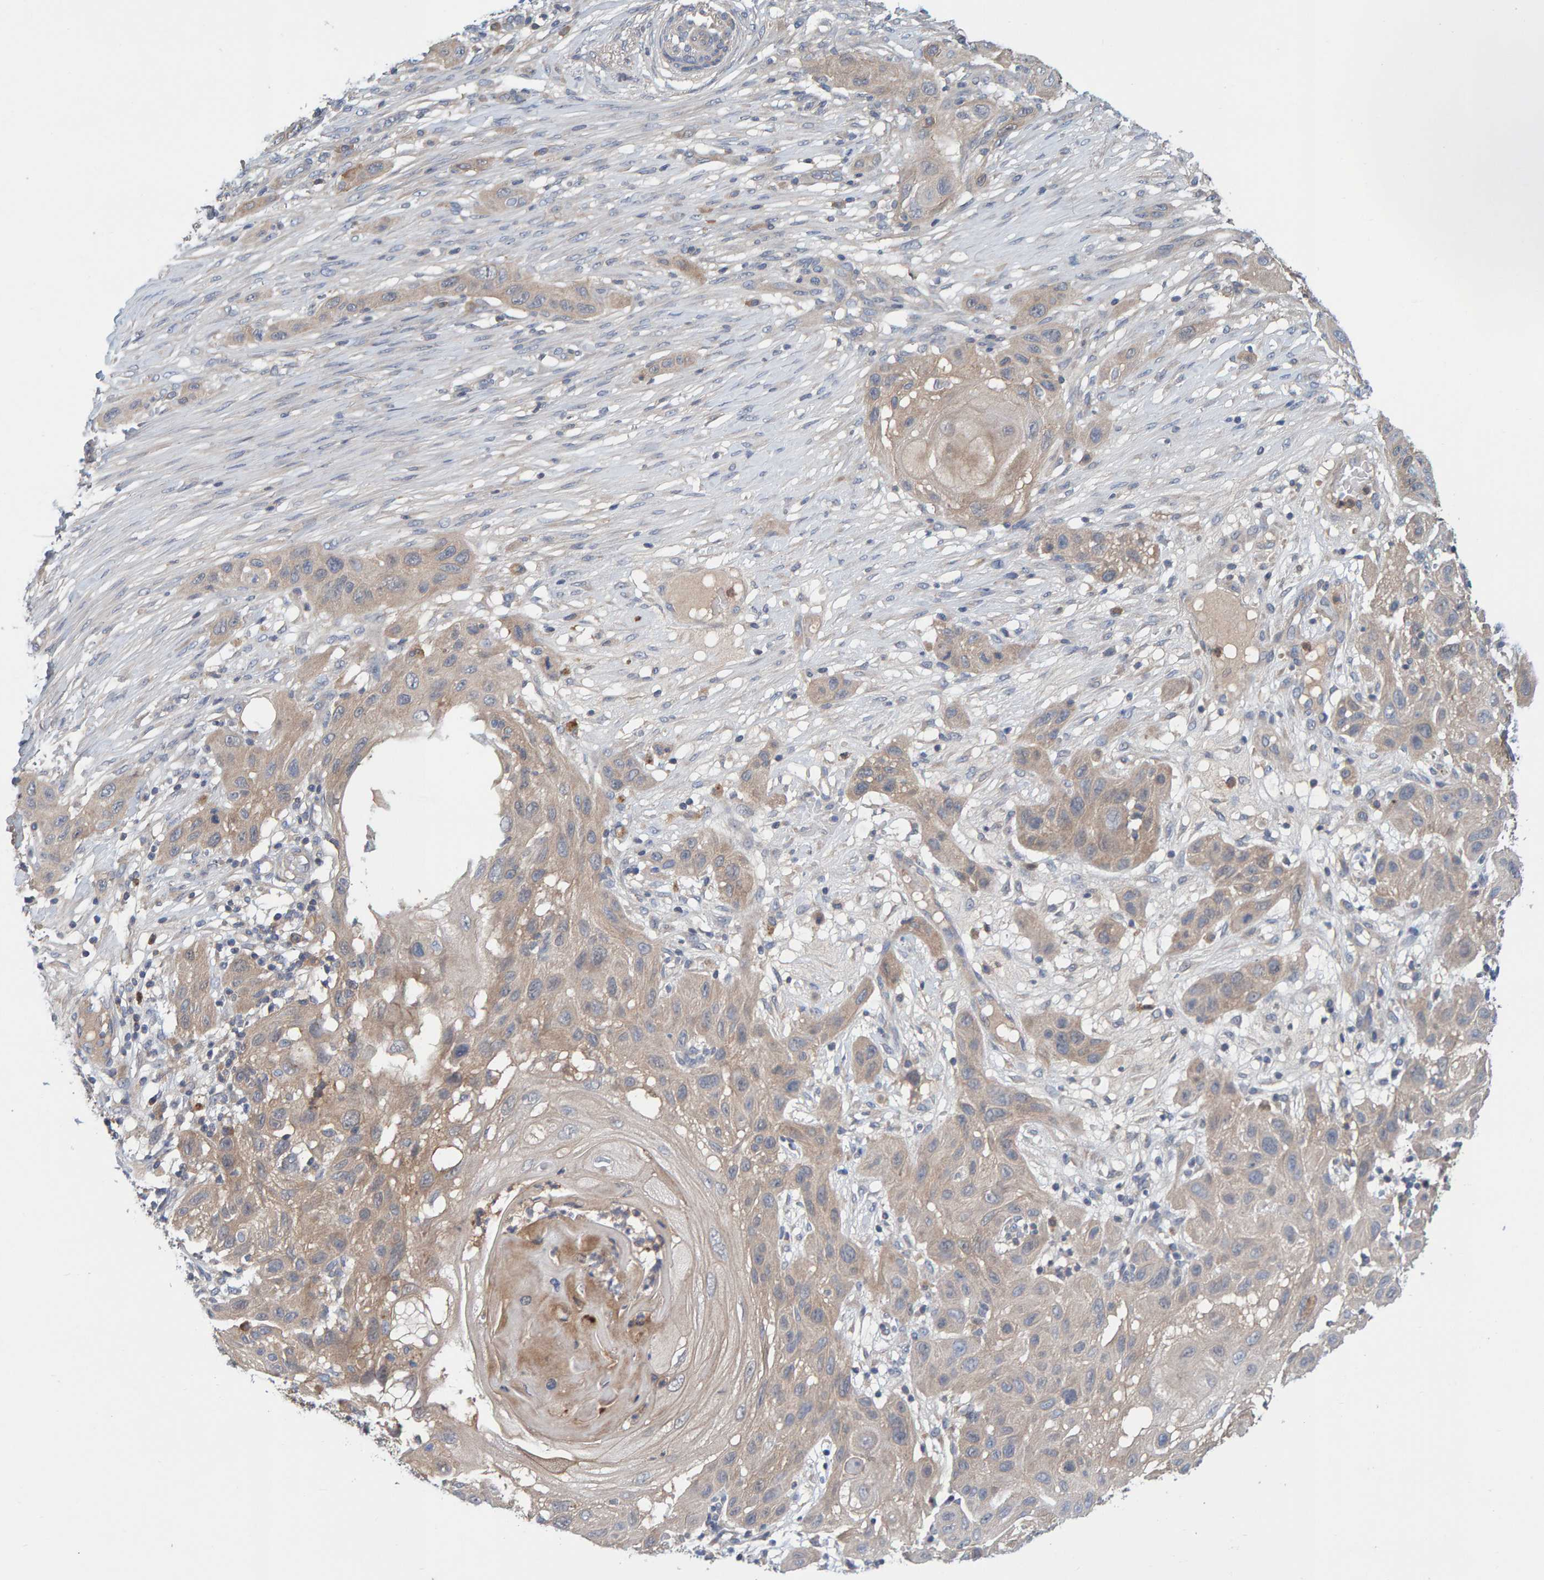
{"staining": {"intensity": "weak", "quantity": "25%-75%", "location": "cytoplasmic/membranous"}, "tissue": "skin cancer", "cell_type": "Tumor cells", "image_type": "cancer", "snomed": [{"axis": "morphology", "description": "Squamous cell carcinoma, NOS"}, {"axis": "topography", "description": "Skin"}], "caption": "Tumor cells exhibit low levels of weak cytoplasmic/membranous staining in approximately 25%-75% of cells in human skin cancer (squamous cell carcinoma). (Stains: DAB in brown, nuclei in blue, Microscopy: brightfield microscopy at high magnification).", "gene": "TATDN1", "patient": {"sex": "female", "age": 96}}